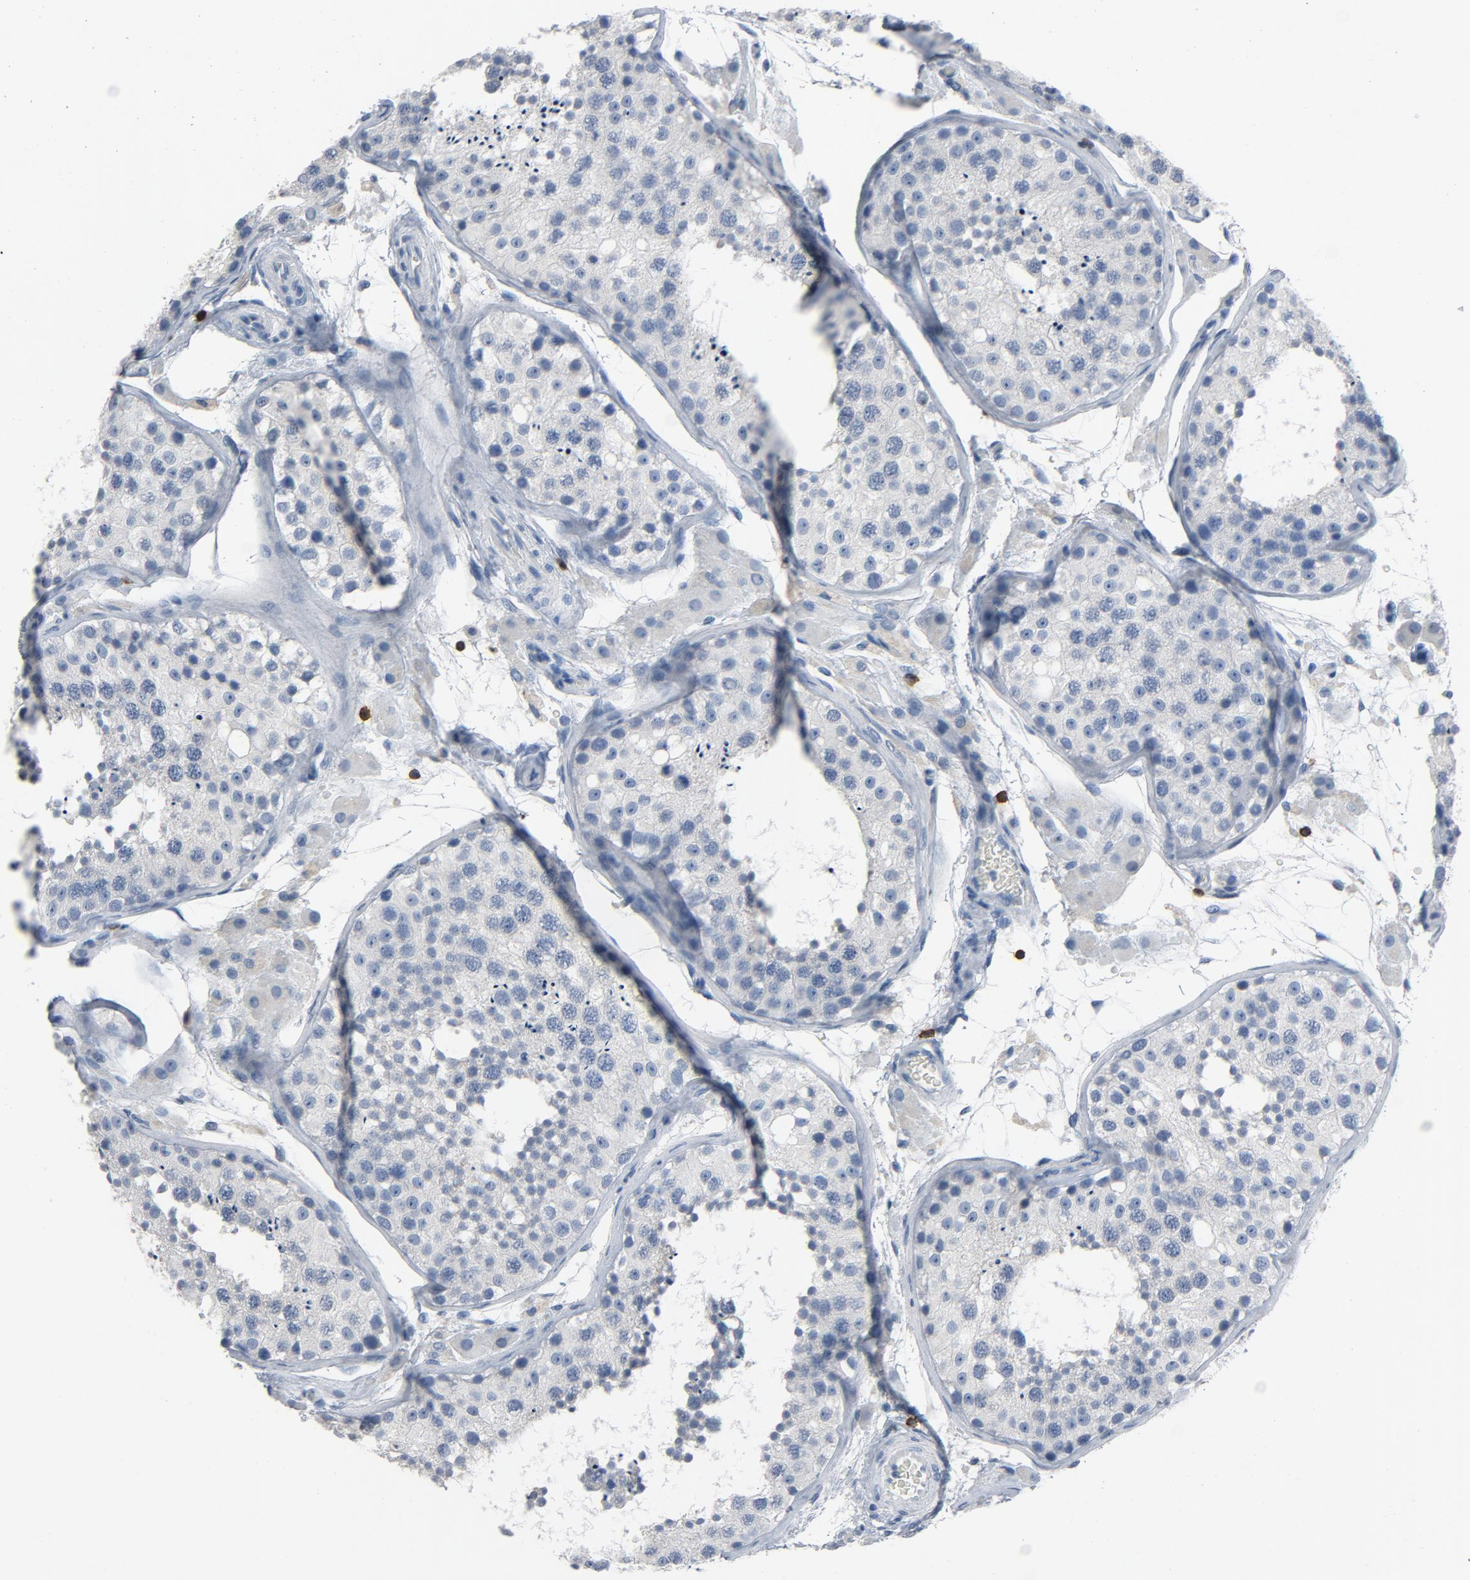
{"staining": {"intensity": "negative", "quantity": "none", "location": "none"}, "tissue": "testis", "cell_type": "Cells in seminiferous ducts", "image_type": "normal", "snomed": [{"axis": "morphology", "description": "Normal tissue, NOS"}, {"axis": "topography", "description": "Testis"}], "caption": "A high-resolution histopathology image shows immunohistochemistry staining of unremarkable testis, which exhibits no significant positivity in cells in seminiferous ducts. Brightfield microscopy of IHC stained with DAB (3,3'-diaminobenzidine) (brown) and hematoxylin (blue), captured at high magnification.", "gene": "LCK", "patient": {"sex": "male", "age": 26}}